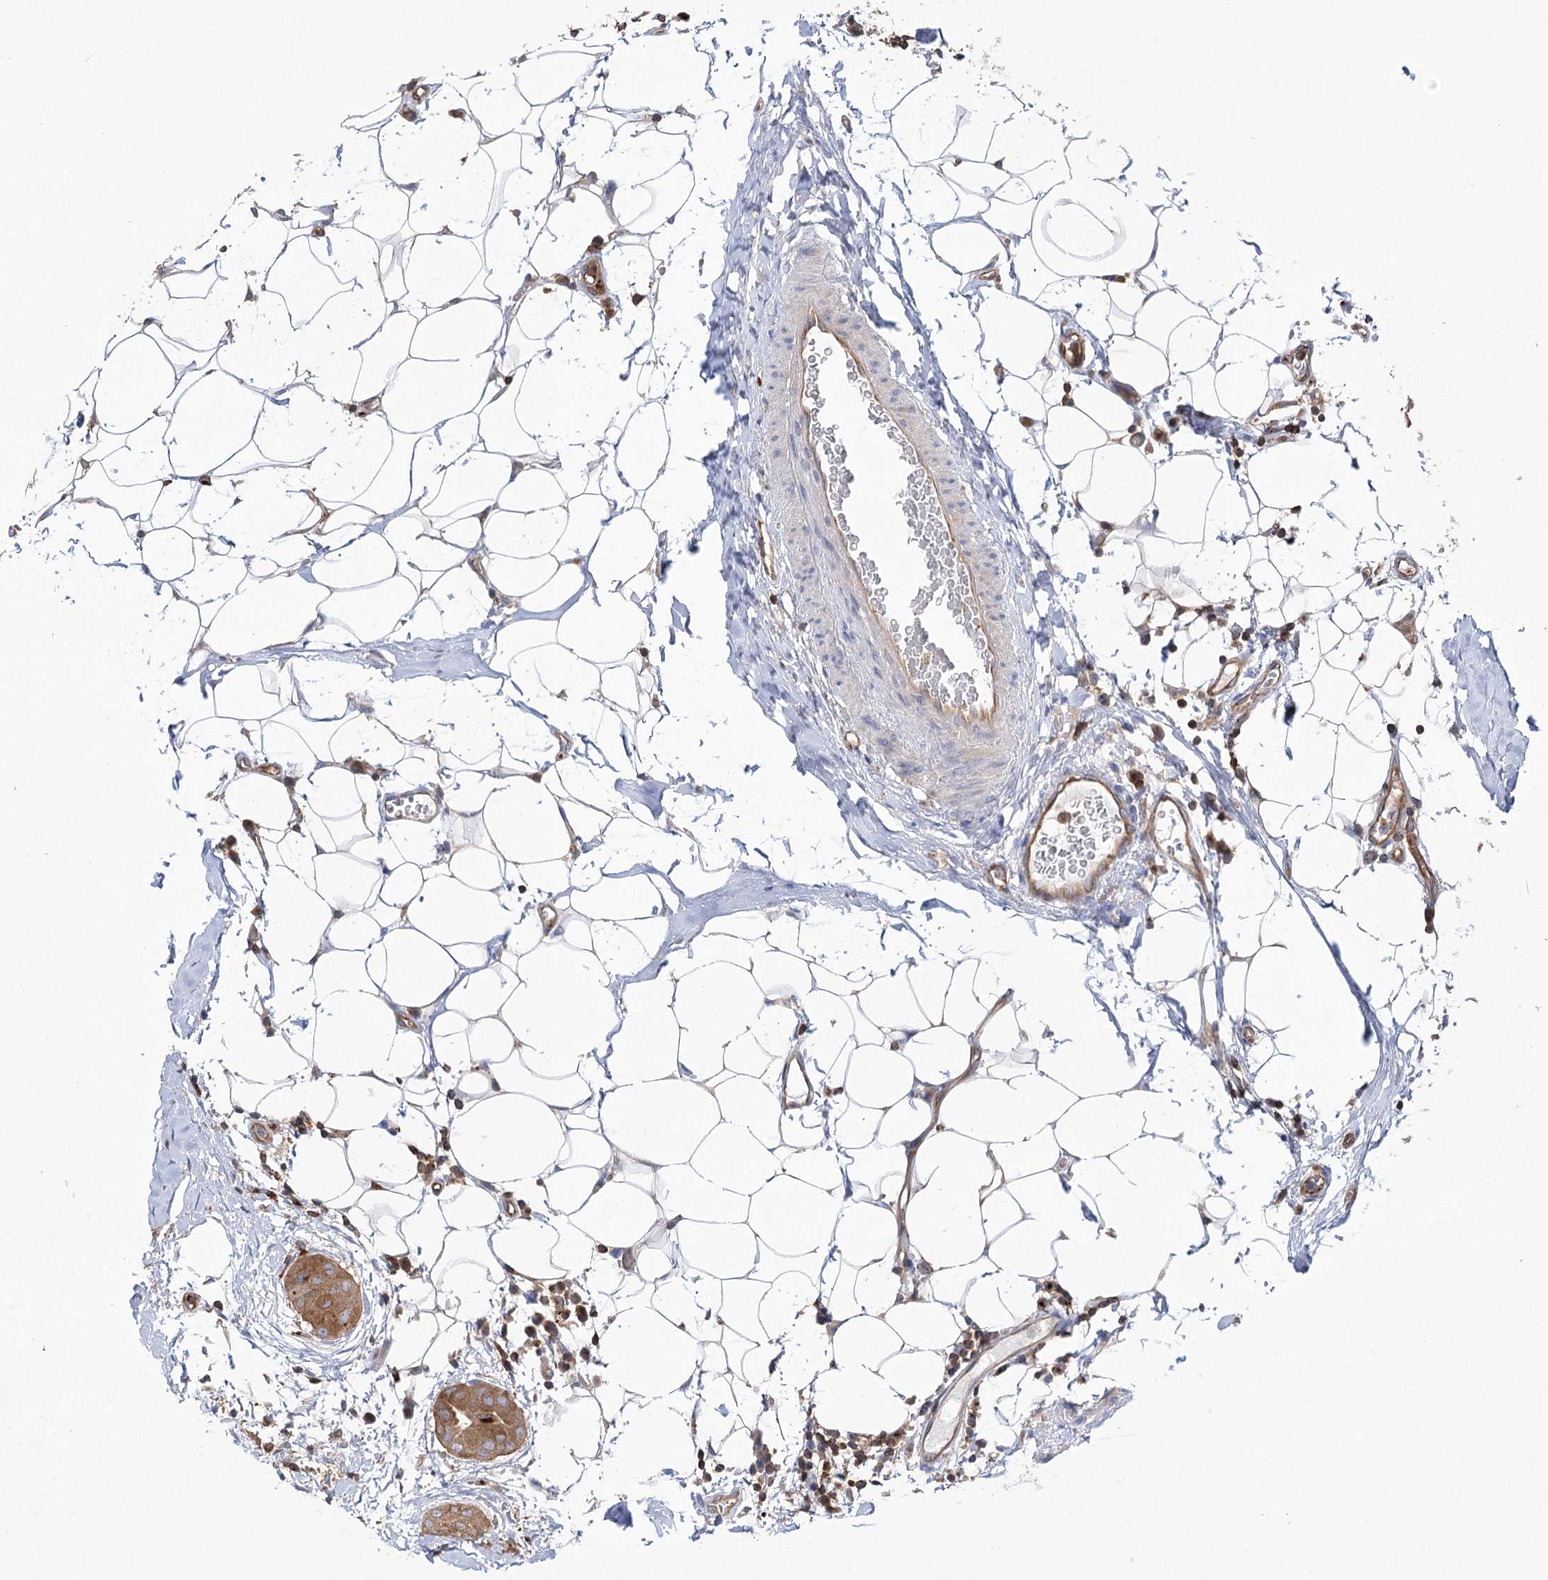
{"staining": {"intensity": "moderate", "quantity": ">75%", "location": "cytoplasmic/membranous"}, "tissue": "thyroid cancer", "cell_type": "Tumor cells", "image_type": "cancer", "snomed": [{"axis": "morphology", "description": "Papillary adenocarcinoma, NOS"}, {"axis": "topography", "description": "Thyroid gland"}], "caption": "Moderate cytoplasmic/membranous expression is appreciated in approximately >75% of tumor cells in thyroid cancer (papillary adenocarcinoma).", "gene": "VPS37B", "patient": {"sex": "male", "age": 33}}